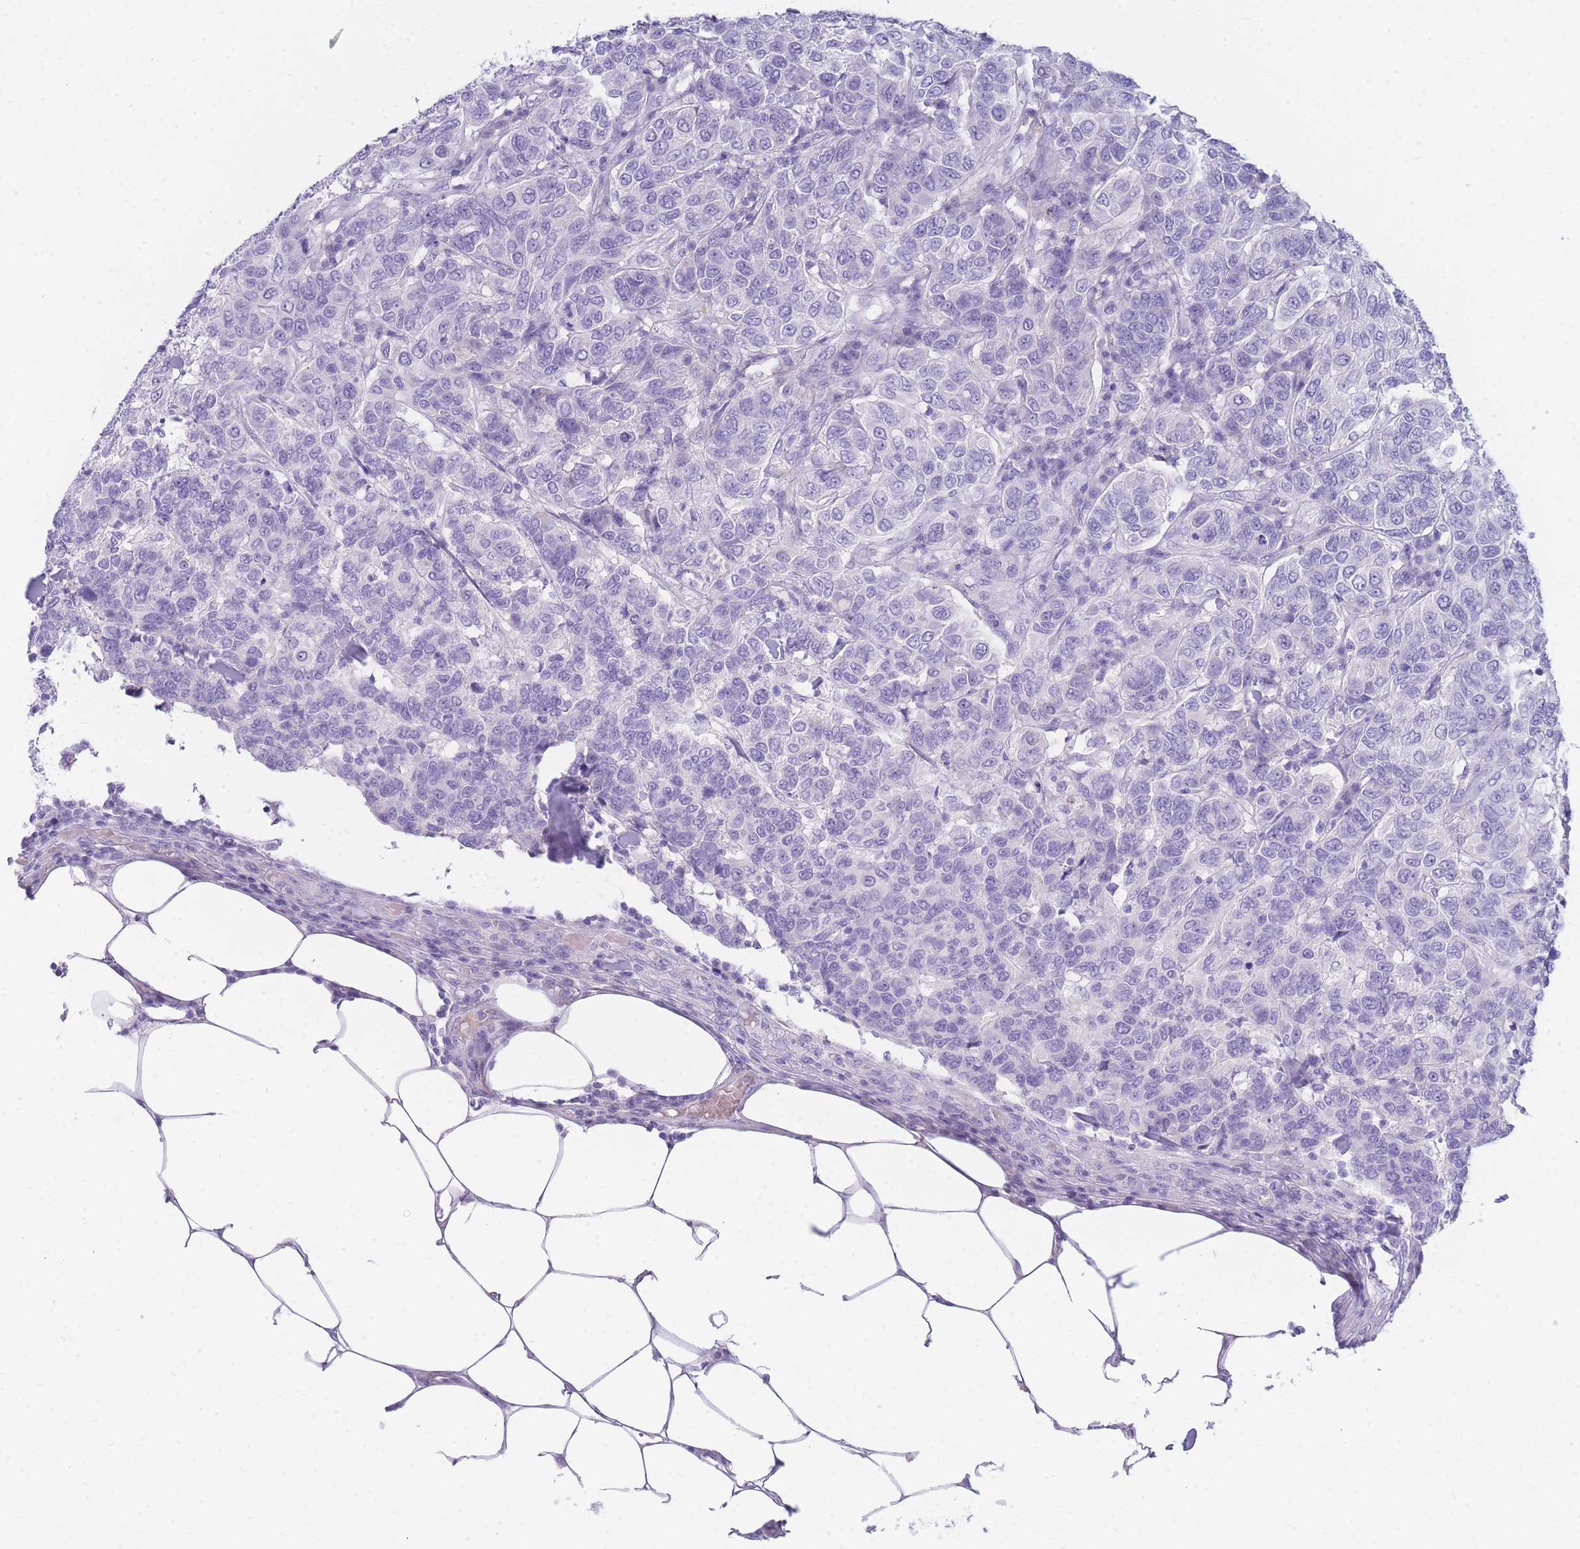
{"staining": {"intensity": "negative", "quantity": "none", "location": "none"}, "tissue": "breast cancer", "cell_type": "Tumor cells", "image_type": "cancer", "snomed": [{"axis": "morphology", "description": "Duct carcinoma"}, {"axis": "topography", "description": "Breast"}], "caption": "The image demonstrates no significant staining in tumor cells of breast cancer (infiltrating ductal carcinoma).", "gene": "NKX1-2", "patient": {"sex": "female", "age": 55}}